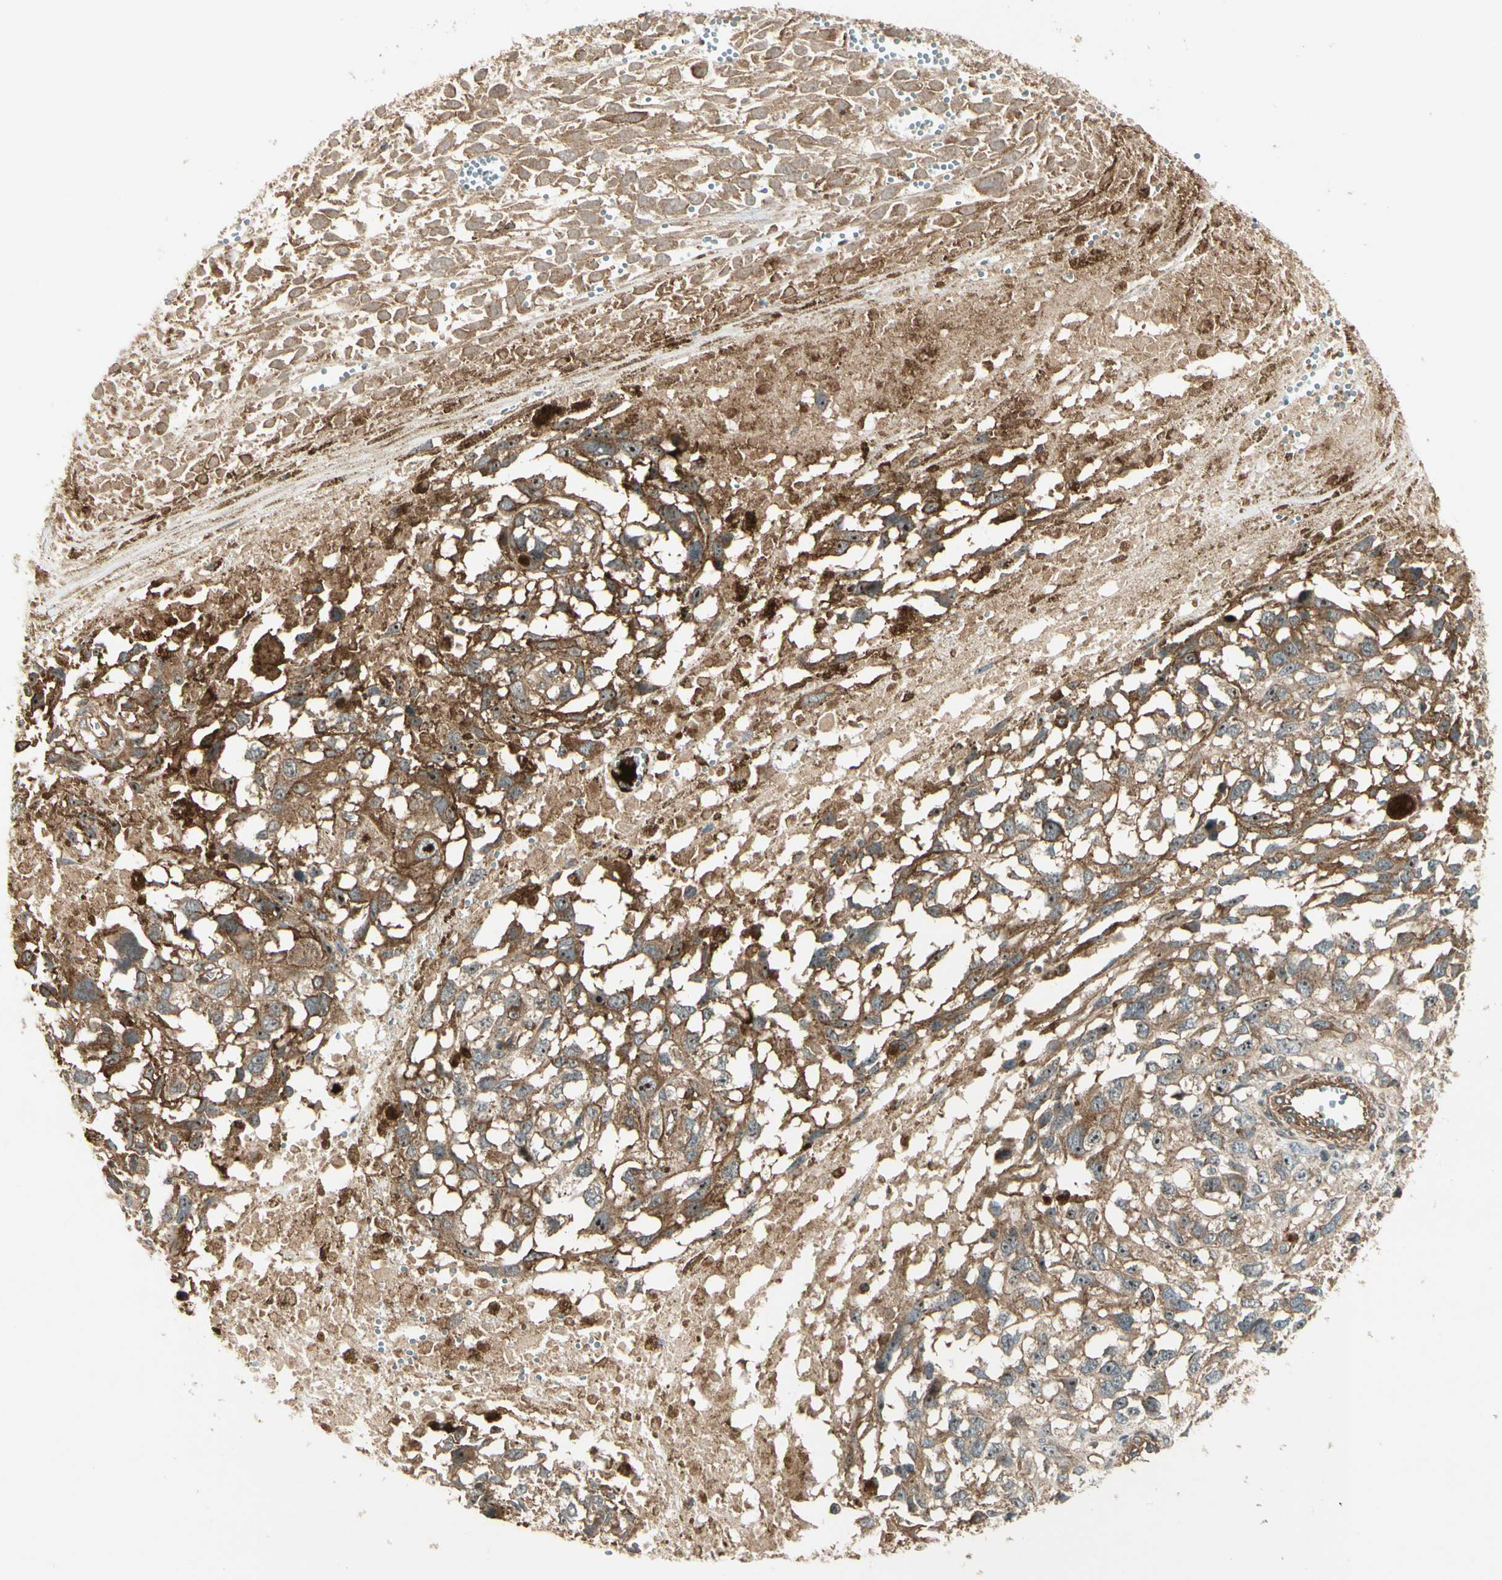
{"staining": {"intensity": "strong", "quantity": ">75%", "location": "cytoplasmic/membranous,nuclear"}, "tissue": "melanoma", "cell_type": "Tumor cells", "image_type": "cancer", "snomed": [{"axis": "morphology", "description": "Malignant melanoma, Metastatic site"}, {"axis": "topography", "description": "Lymph node"}], "caption": "Protein expression by IHC demonstrates strong cytoplasmic/membranous and nuclear staining in about >75% of tumor cells in malignant melanoma (metastatic site). The staining was performed using DAB, with brown indicating positive protein expression. Nuclei are stained blue with hematoxylin.", "gene": "FKBP15", "patient": {"sex": "male", "age": 59}}